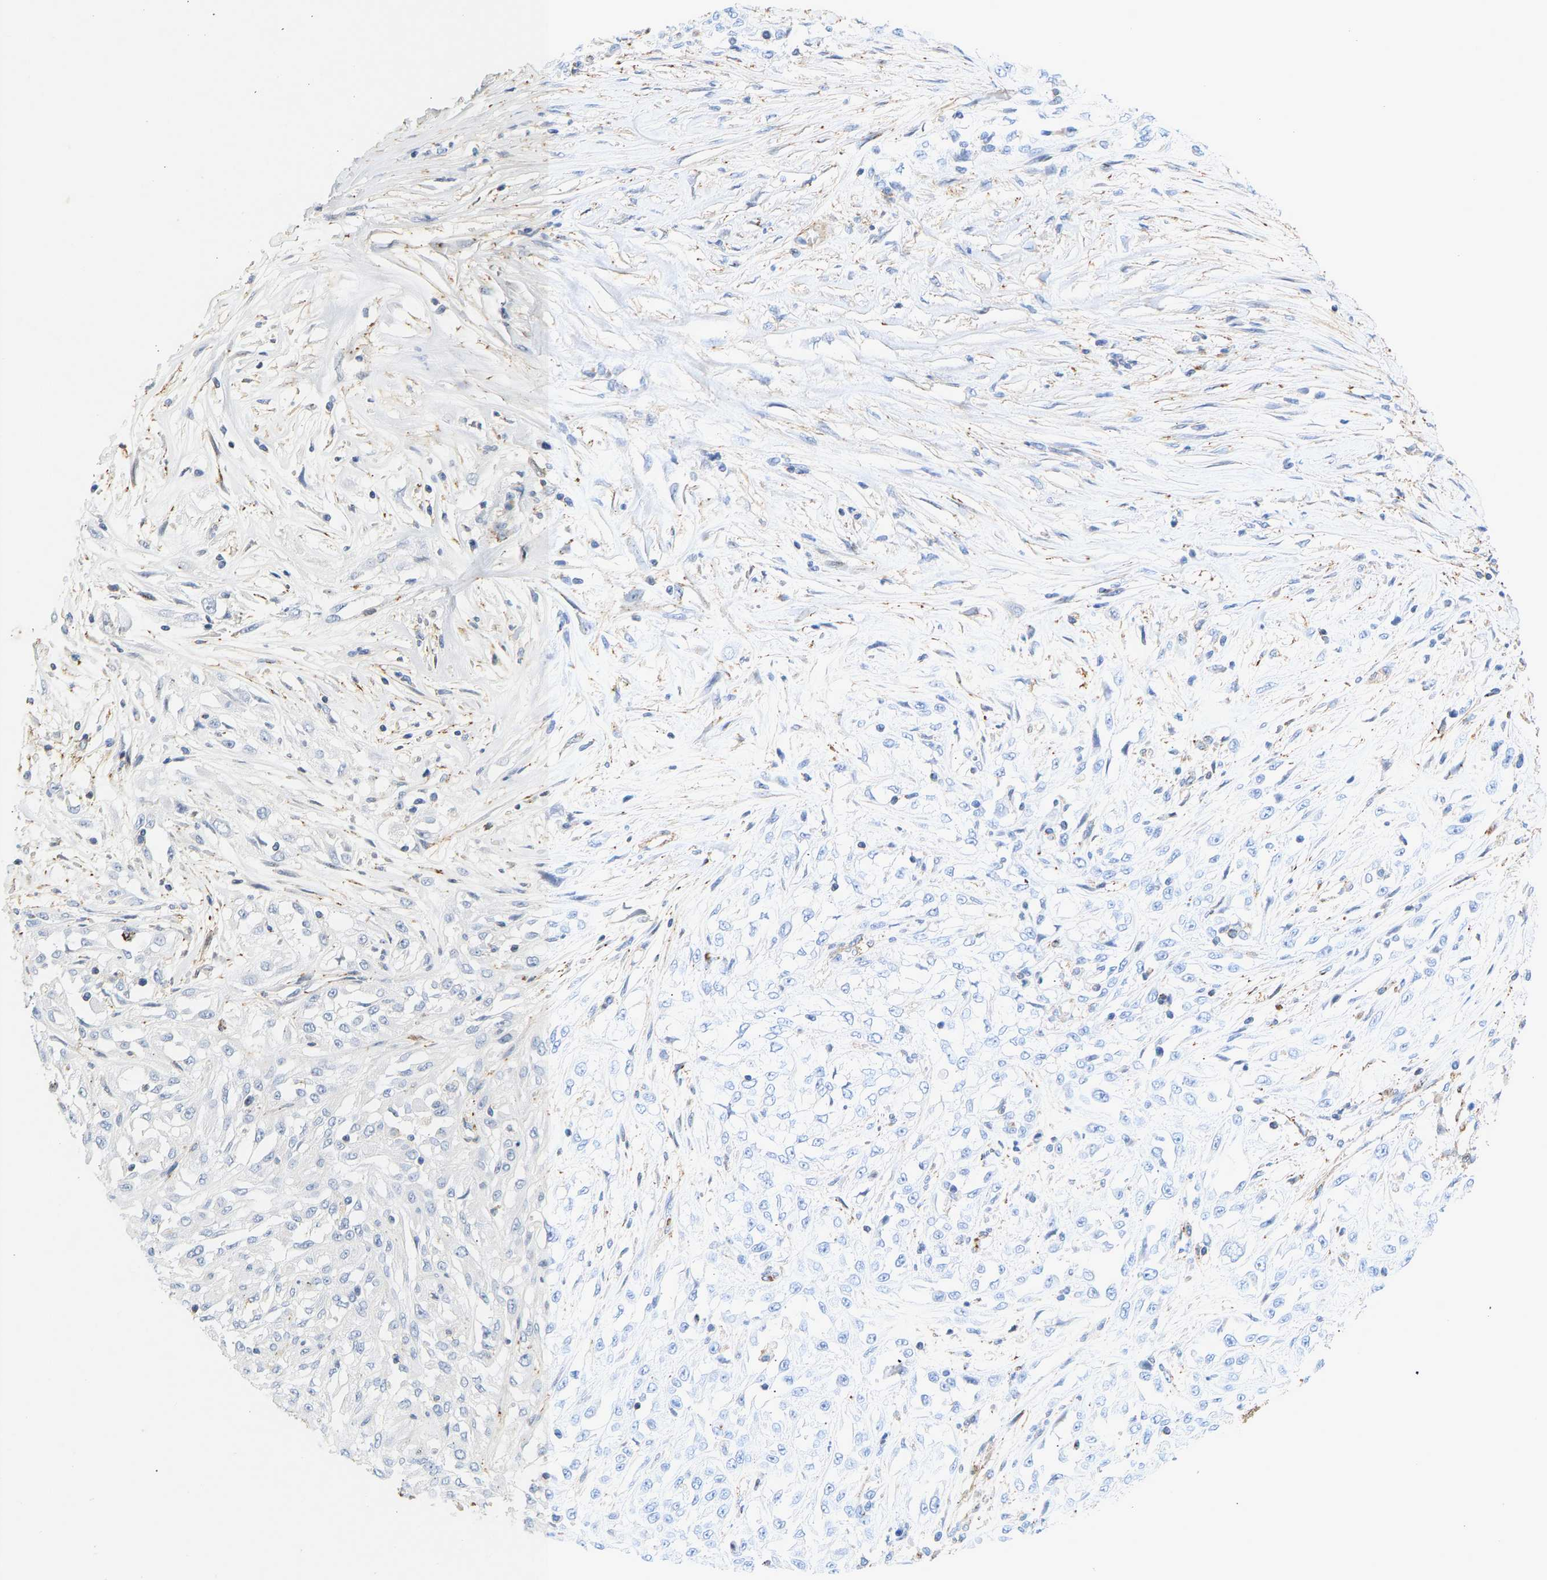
{"staining": {"intensity": "negative", "quantity": "none", "location": "none"}, "tissue": "skin cancer", "cell_type": "Tumor cells", "image_type": "cancer", "snomed": [{"axis": "morphology", "description": "Squamous cell carcinoma, NOS"}, {"axis": "morphology", "description": "Squamous cell carcinoma, metastatic, NOS"}, {"axis": "topography", "description": "Skin"}, {"axis": "topography", "description": "Lymph node"}], "caption": "The immunohistochemistry photomicrograph has no significant positivity in tumor cells of skin squamous cell carcinoma tissue.", "gene": "BVES", "patient": {"sex": "male", "age": 75}}